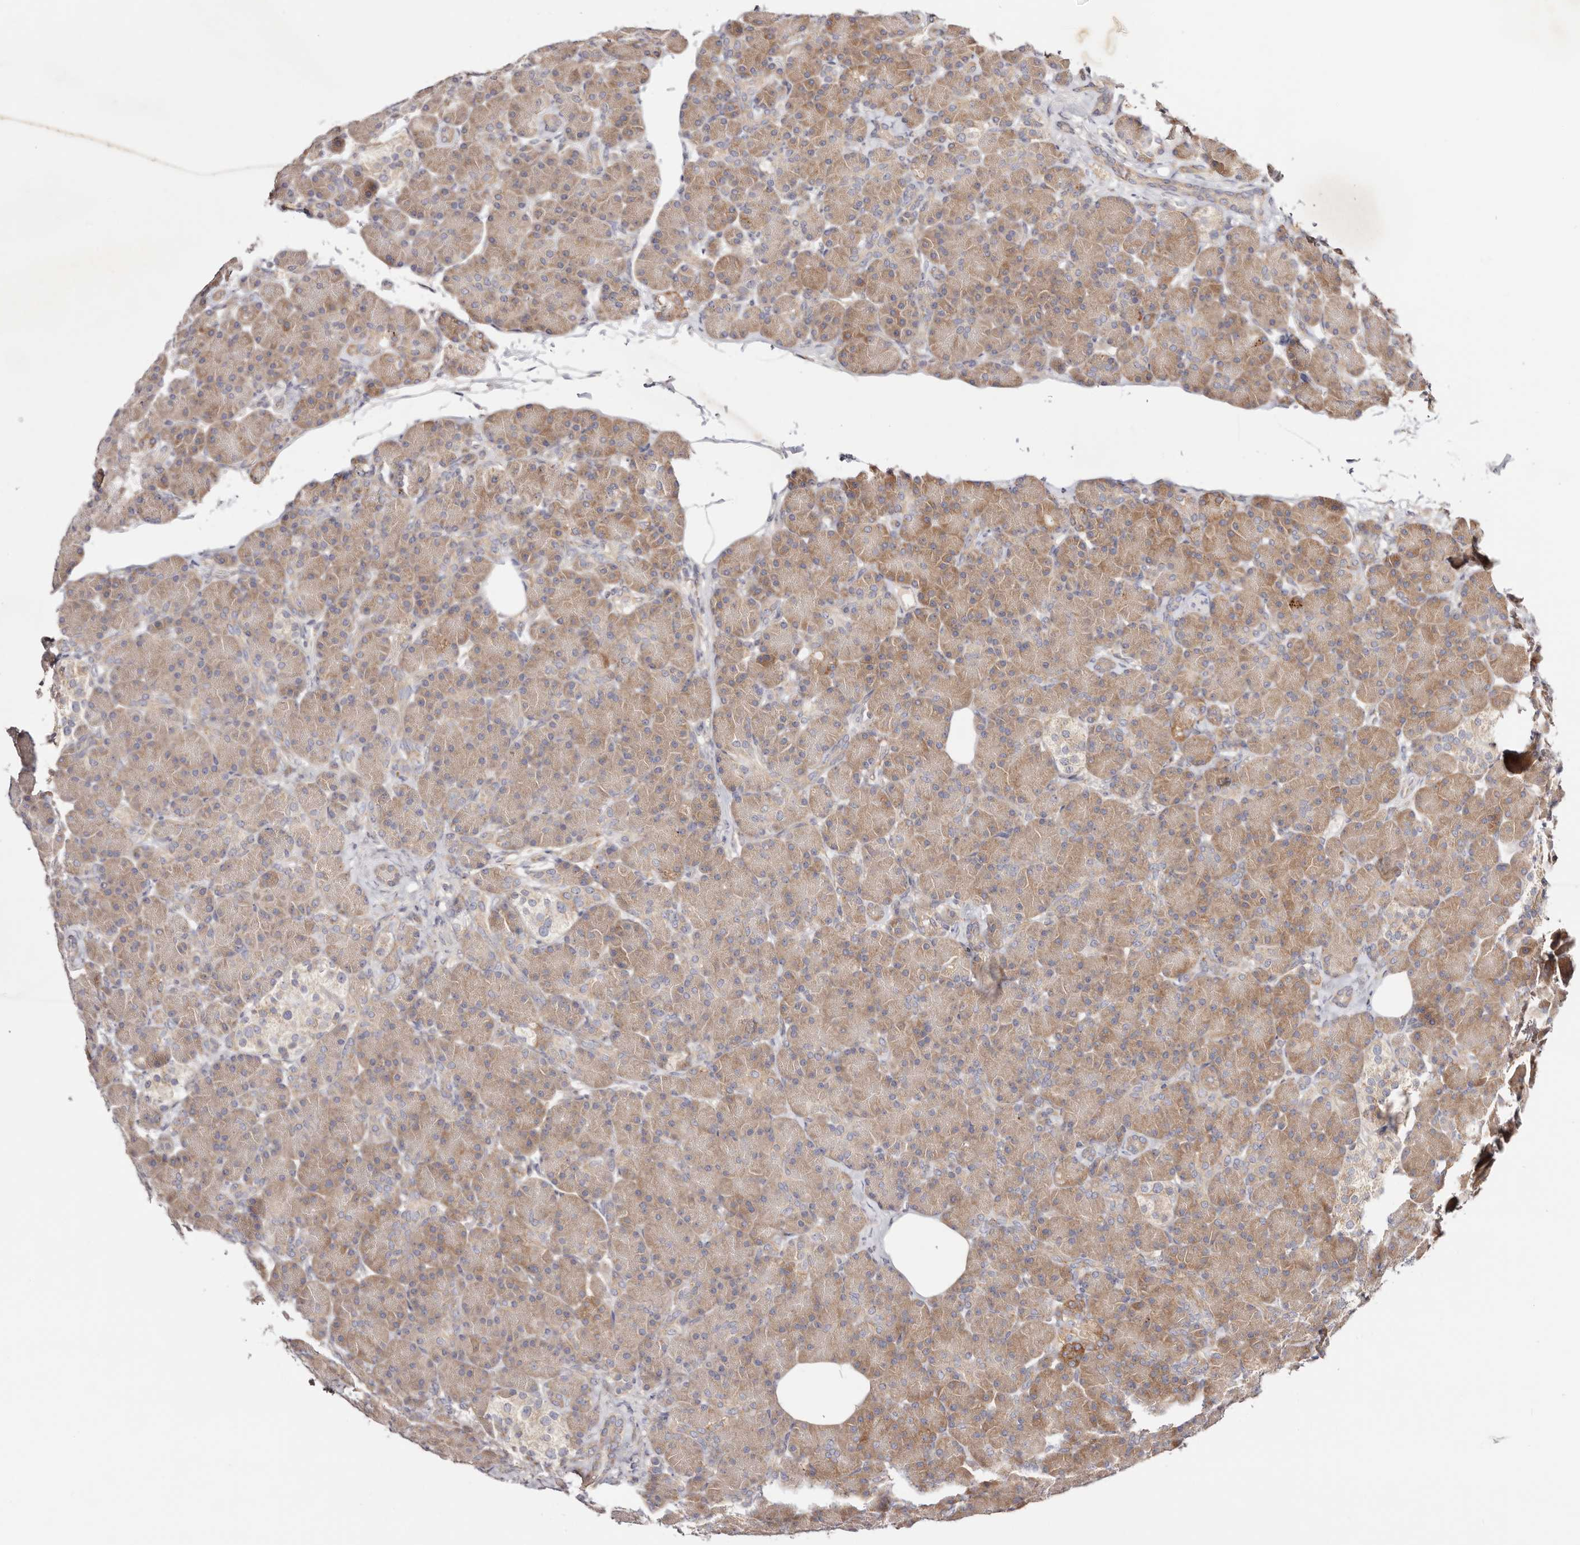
{"staining": {"intensity": "moderate", "quantity": ">75%", "location": "cytoplasmic/membranous"}, "tissue": "pancreas", "cell_type": "Exocrine glandular cells", "image_type": "normal", "snomed": [{"axis": "morphology", "description": "Normal tissue, NOS"}, {"axis": "topography", "description": "Pancreas"}], "caption": "This micrograph exhibits immunohistochemistry (IHC) staining of normal human pancreas, with medium moderate cytoplasmic/membranous staining in approximately >75% of exocrine glandular cells.", "gene": "GNA13", "patient": {"sex": "female", "age": 43}}